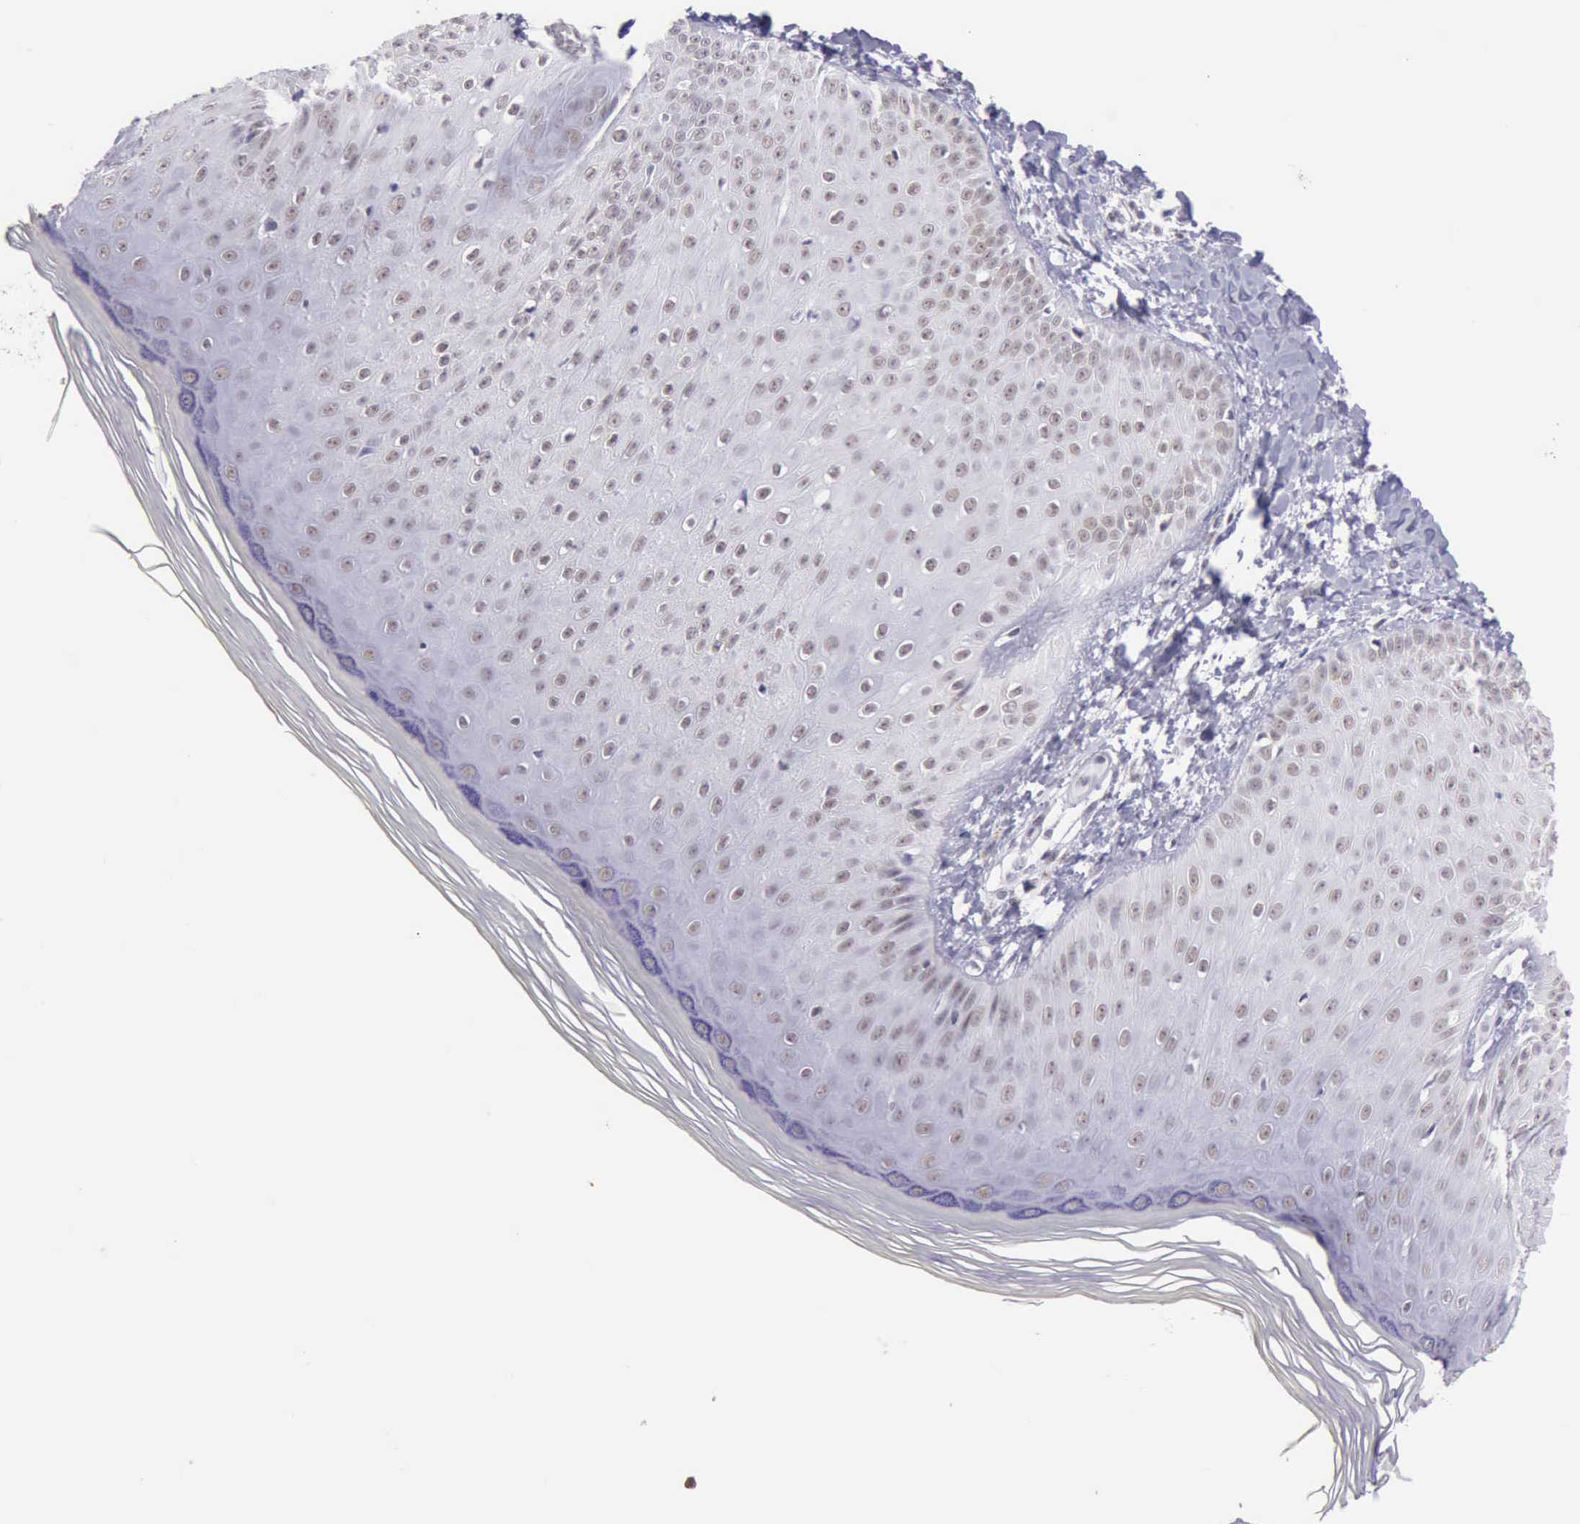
{"staining": {"intensity": "weak", "quantity": "25%-75%", "location": "nuclear"}, "tissue": "skin", "cell_type": "Epidermal cells", "image_type": "normal", "snomed": [{"axis": "morphology", "description": "Normal tissue, NOS"}, {"axis": "morphology", "description": "Inflammation, NOS"}, {"axis": "topography", "description": "Soft tissue"}, {"axis": "topography", "description": "Anal"}], "caption": "High-power microscopy captured an immunohistochemistry (IHC) micrograph of normal skin, revealing weak nuclear staining in about 25%-75% of epidermal cells. (Brightfield microscopy of DAB IHC at high magnification).", "gene": "EP300", "patient": {"sex": "female", "age": 15}}